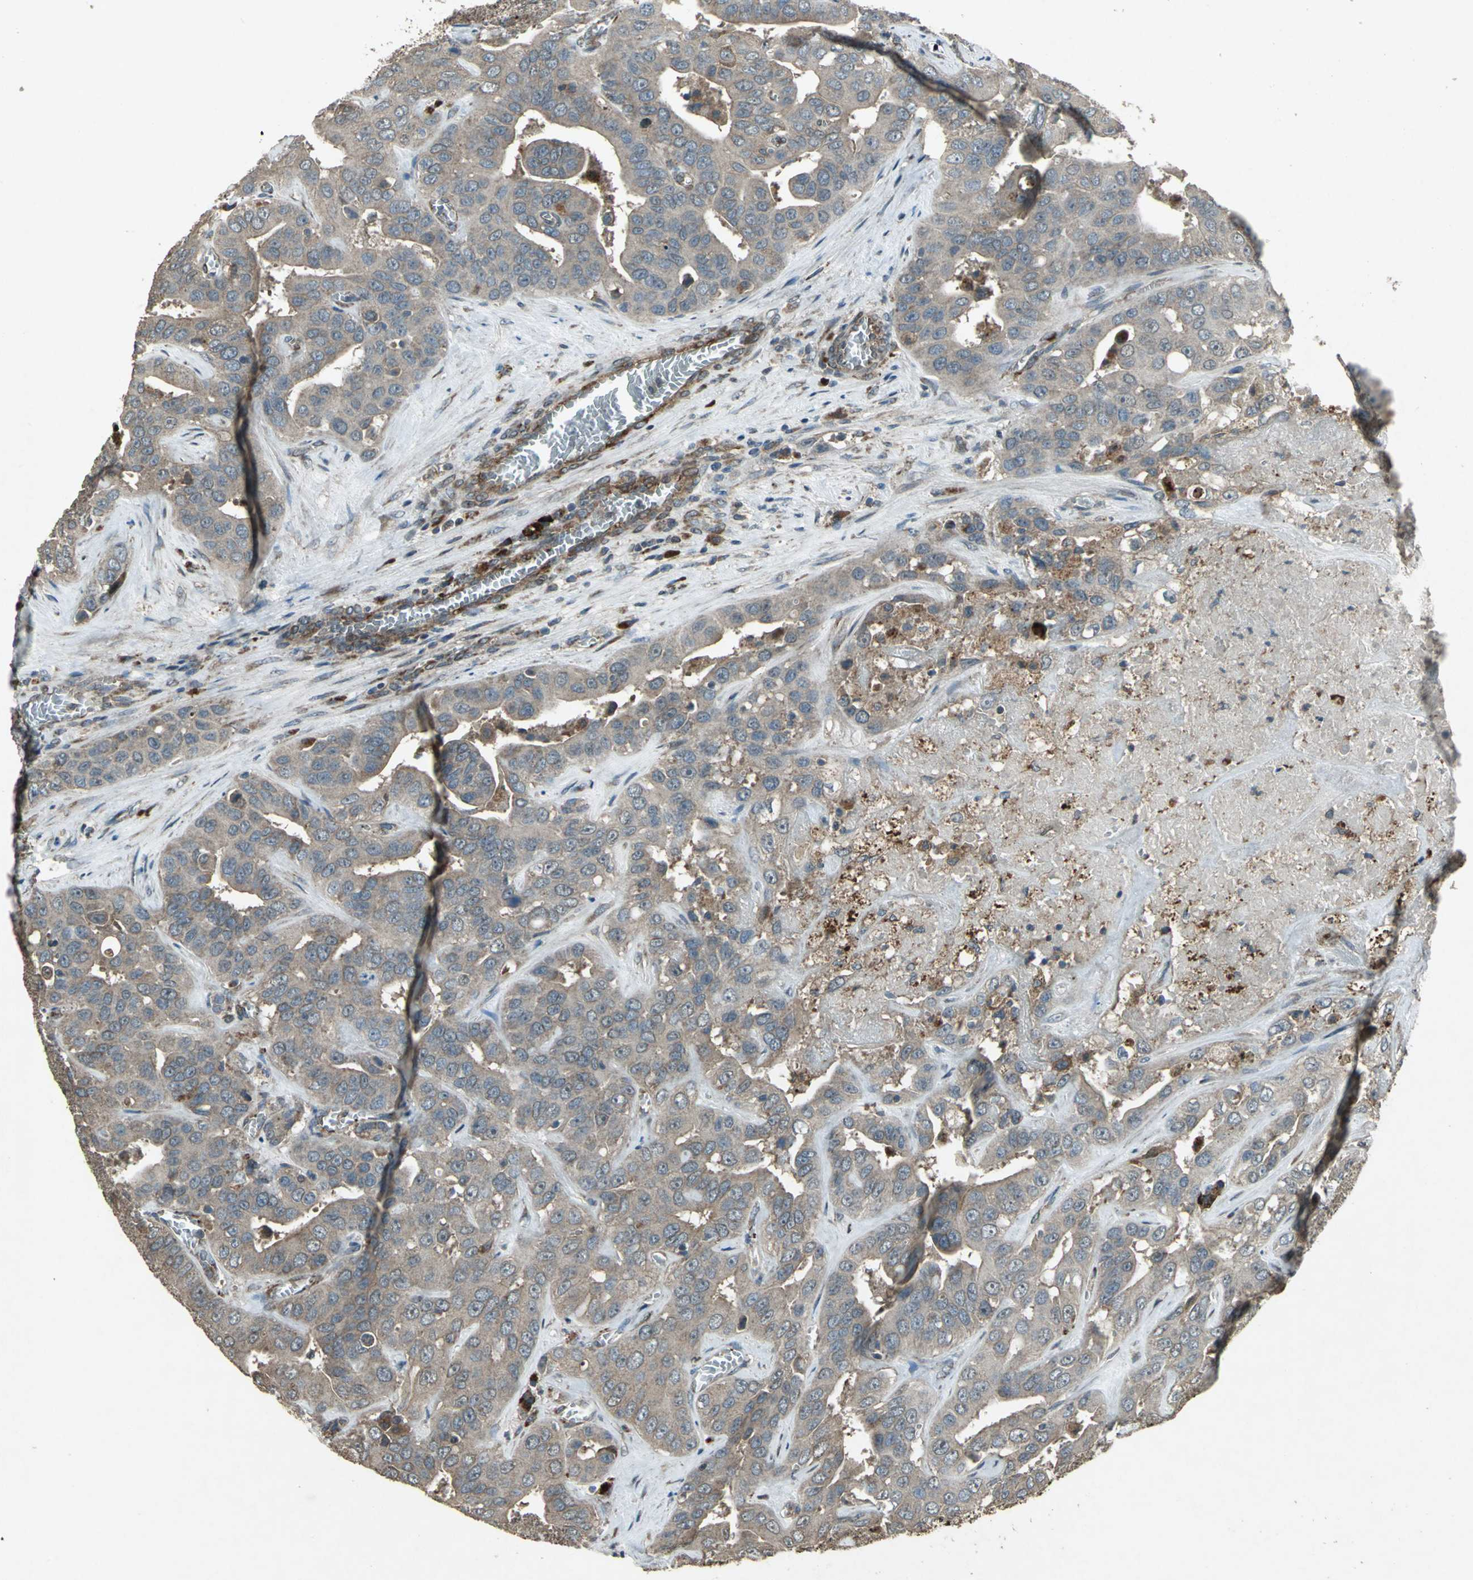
{"staining": {"intensity": "weak", "quantity": ">75%", "location": "cytoplasmic/membranous"}, "tissue": "liver cancer", "cell_type": "Tumor cells", "image_type": "cancer", "snomed": [{"axis": "morphology", "description": "Cholangiocarcinoma"}, {"axis": "topography", "description": "Liver"}], "caption": "Immunohistochemistry image of neoplastic tissue: liver cholangiocarcinoma stained using immunohistochemistry demonstrates low levels of weak protein expression localized specifically in the cytoplasmic/membranous of tumor cells, appearing as a cytoplasmic/membranous brown color.", "gene": "SEPTIN4", "patient": {"sex": "female", "age": 52}}